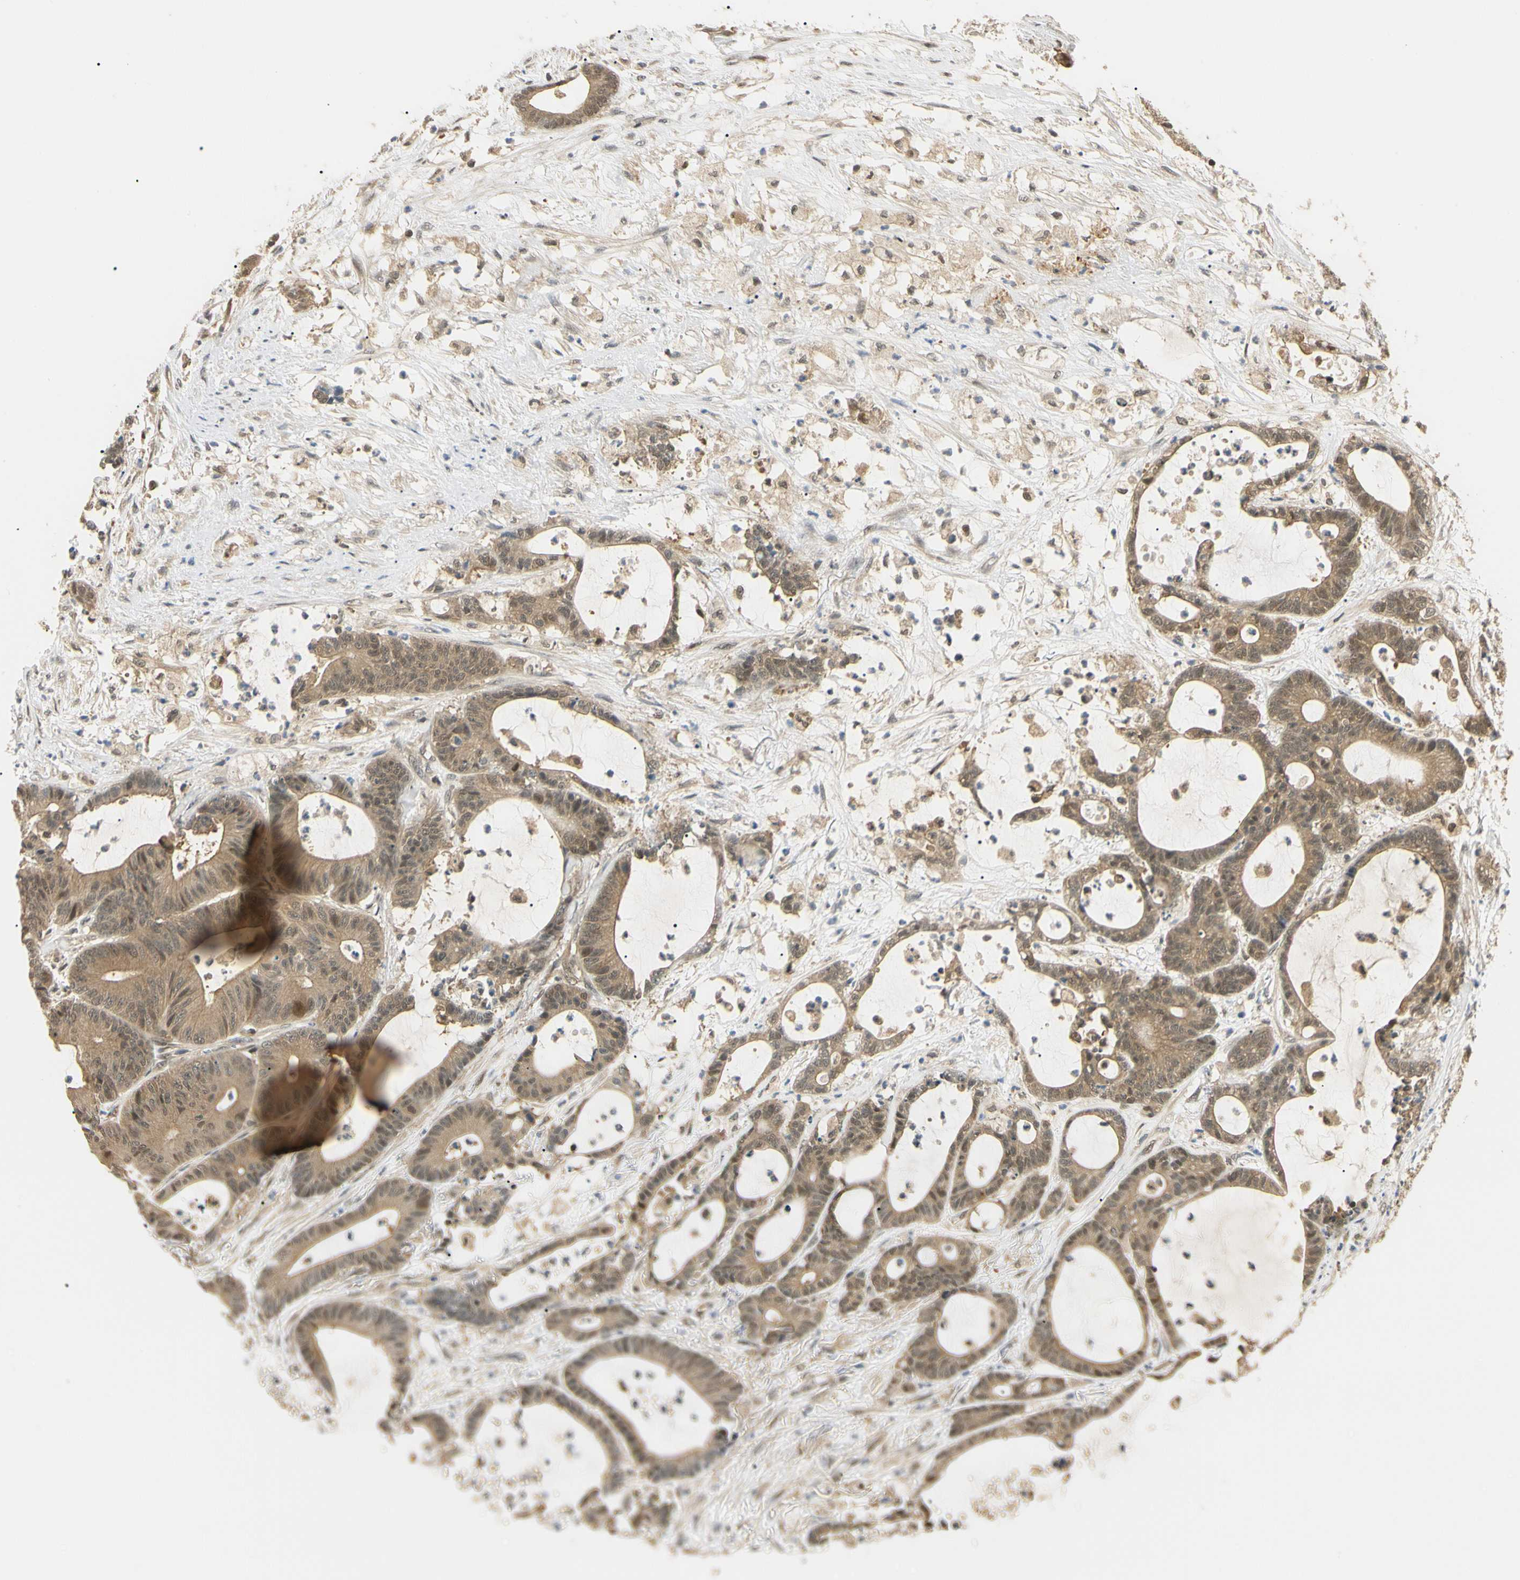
{"staining": {"intensity": "moderate", "quantity": ">75%", "location": "cytoplasmic/membranous,nuclear"}, "tissue": "colorectal cancer", "cell_type": "Tumor cells", "image_type": "cancer", "snomed": [{"axis": "morphology", "description": "Adenocarcinoma, NOS"}, {"axis": "topography", "description": "Colon"}], "caption": "Immunohistochemistry (IHC) staining of colorectal cancer (adenocarcinoma), which demonstrates medium levels of moderate cytoplasmic/membranous and nuclear staining in approximately >75% of tumor cells indicating moderate cytoplasmic/membranous and nuclear protein positivity. The staining was performed using DAB (brown) for protein detection and nuclei were counterstained in hematoxylin (blue).", "gene": "UBE2Z", "patient": {"sex": "female", "age": 84}}